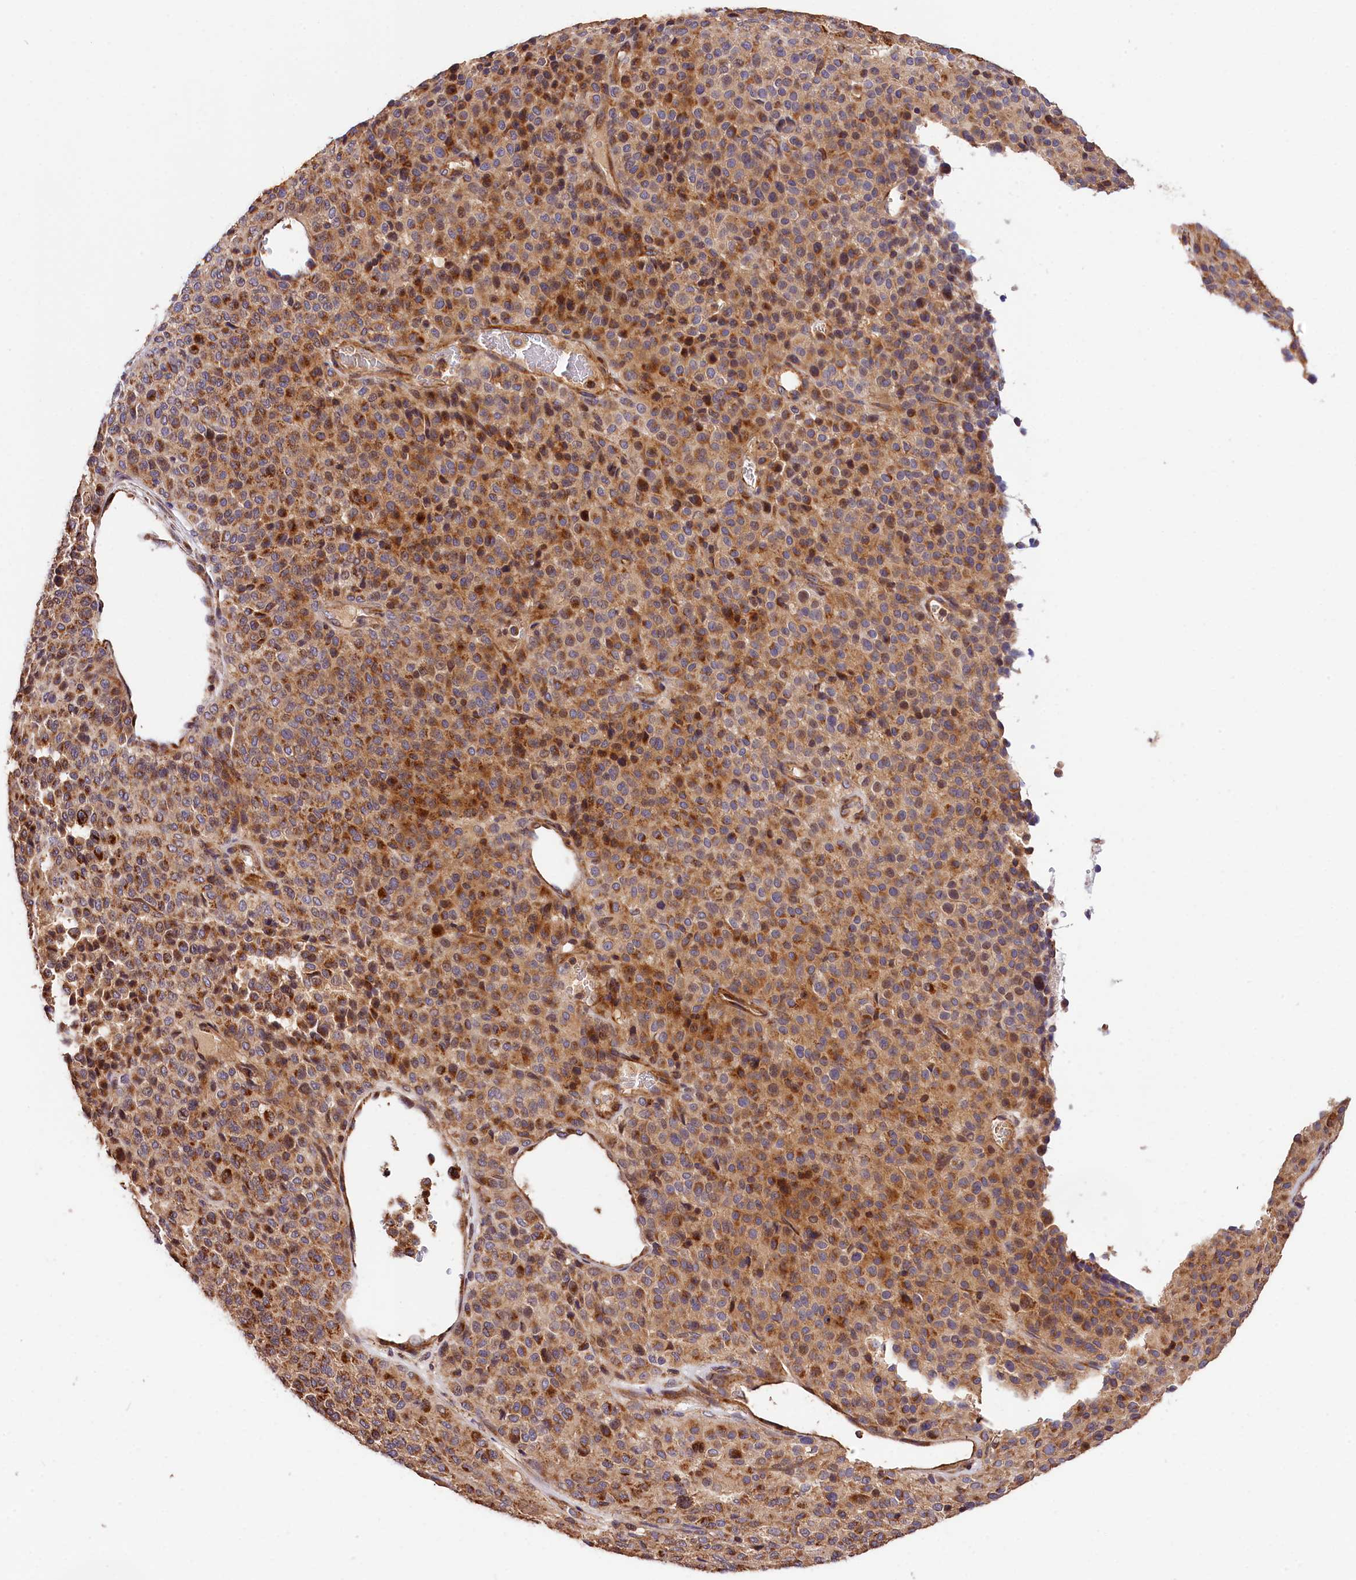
{"staining": {"intensity": "moderate", "quantity": ">75%", "location": "cytoplasmic/membranous"}, "tissue": "melanoma", "cell_type": "Tumor cells", "image_type": "cancer", "snomed": [{"axis": "morphology", "description": "Malignant melanoma, Metastatic site"}, {"axis": "topography", "description": "Pancreas"}], "caption": "An immunohistochemistry micrograph of tumor tissue is shown. Protein staining in brown highlights moderate cytoplasmic/membranous positivity in melanoma within tumor cells.", "gene": "KPTN", "patient": {"sex": "female", "age": 30}}